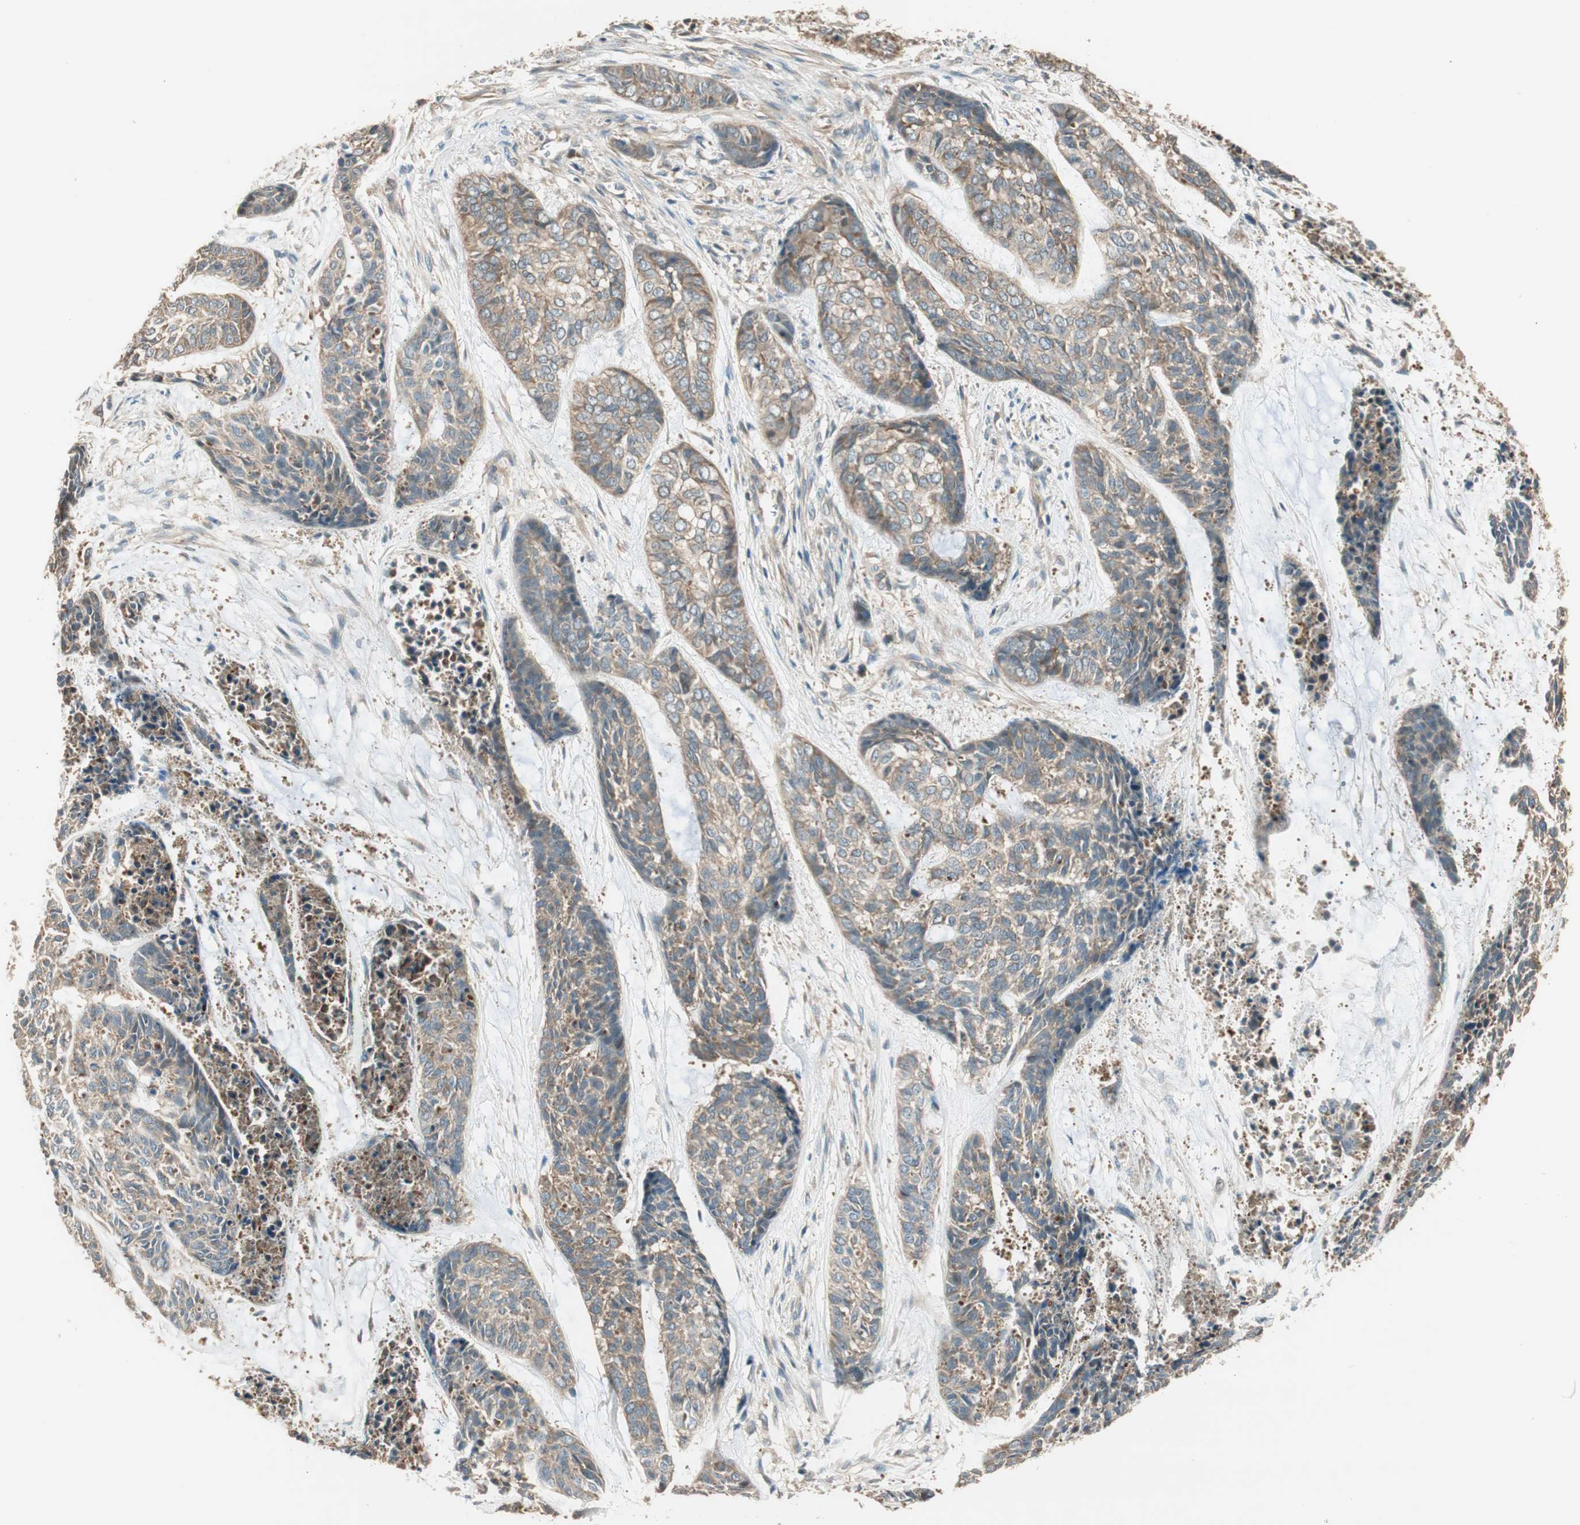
{"staining": {"intensity": "weak", "quantity": "25%-75%", "location": "cytoplasmic/membranous"}, "tissue": "skin cancer", "cell_type": "Tumor cells", "image_type": "cancer", "snomed": [{"axis": "morphology", "description": "Basal cell carcinoma"}, {"axis": "topography", "description": "Skin"}], "caption": "A brown stain shows weak cytoplasmic/membranous positivity of a protein in human skin basal cell carcinoma tumor cells. (DAB (3,3'-diaminobenzidine) IHC, brown staining for protein, blue staining for nuclei).", "gene": "PFDN5", "patient": {"sex": "female", "age": 64}}